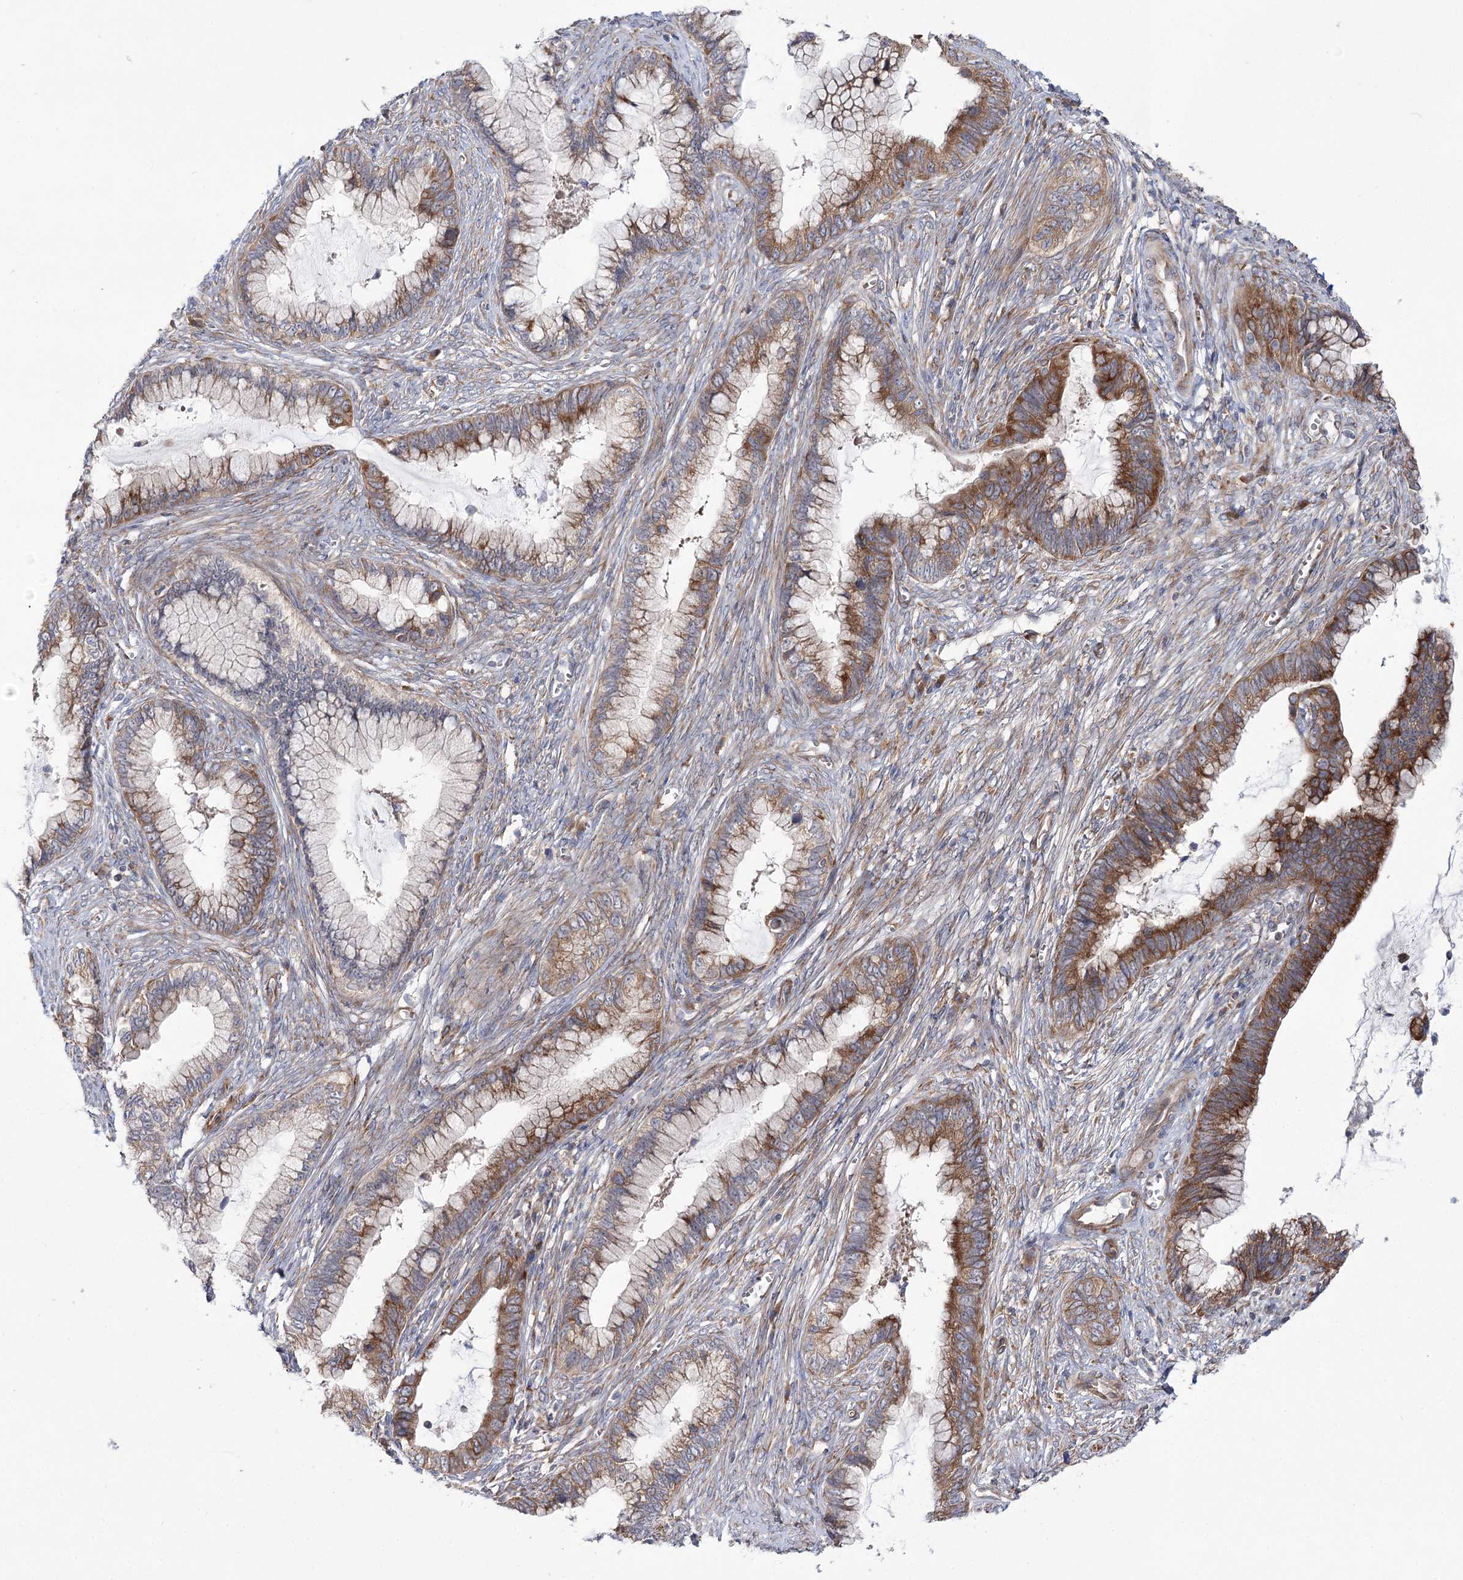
{"staining": {"intensity": "moderate", "quantity": ">75%", "location": "cytoplasmic/membranous"}, "tissue": "cervical cancer", "cell_type": "Tumor cells", "image_type": "cancer", "snomed": [{"axis": "morphology", "description": "Adenocarcinoma, NOS"}, {"axis": "topography", "description": "Cervix"}], "caption": "A brown stain labels moderate cytoplasmic/membranous staining of a protein in adenocarcinoma (cervical) tumor cells.", "gene": "VWA2", "patient": {"sex": "female", "age": 44}}